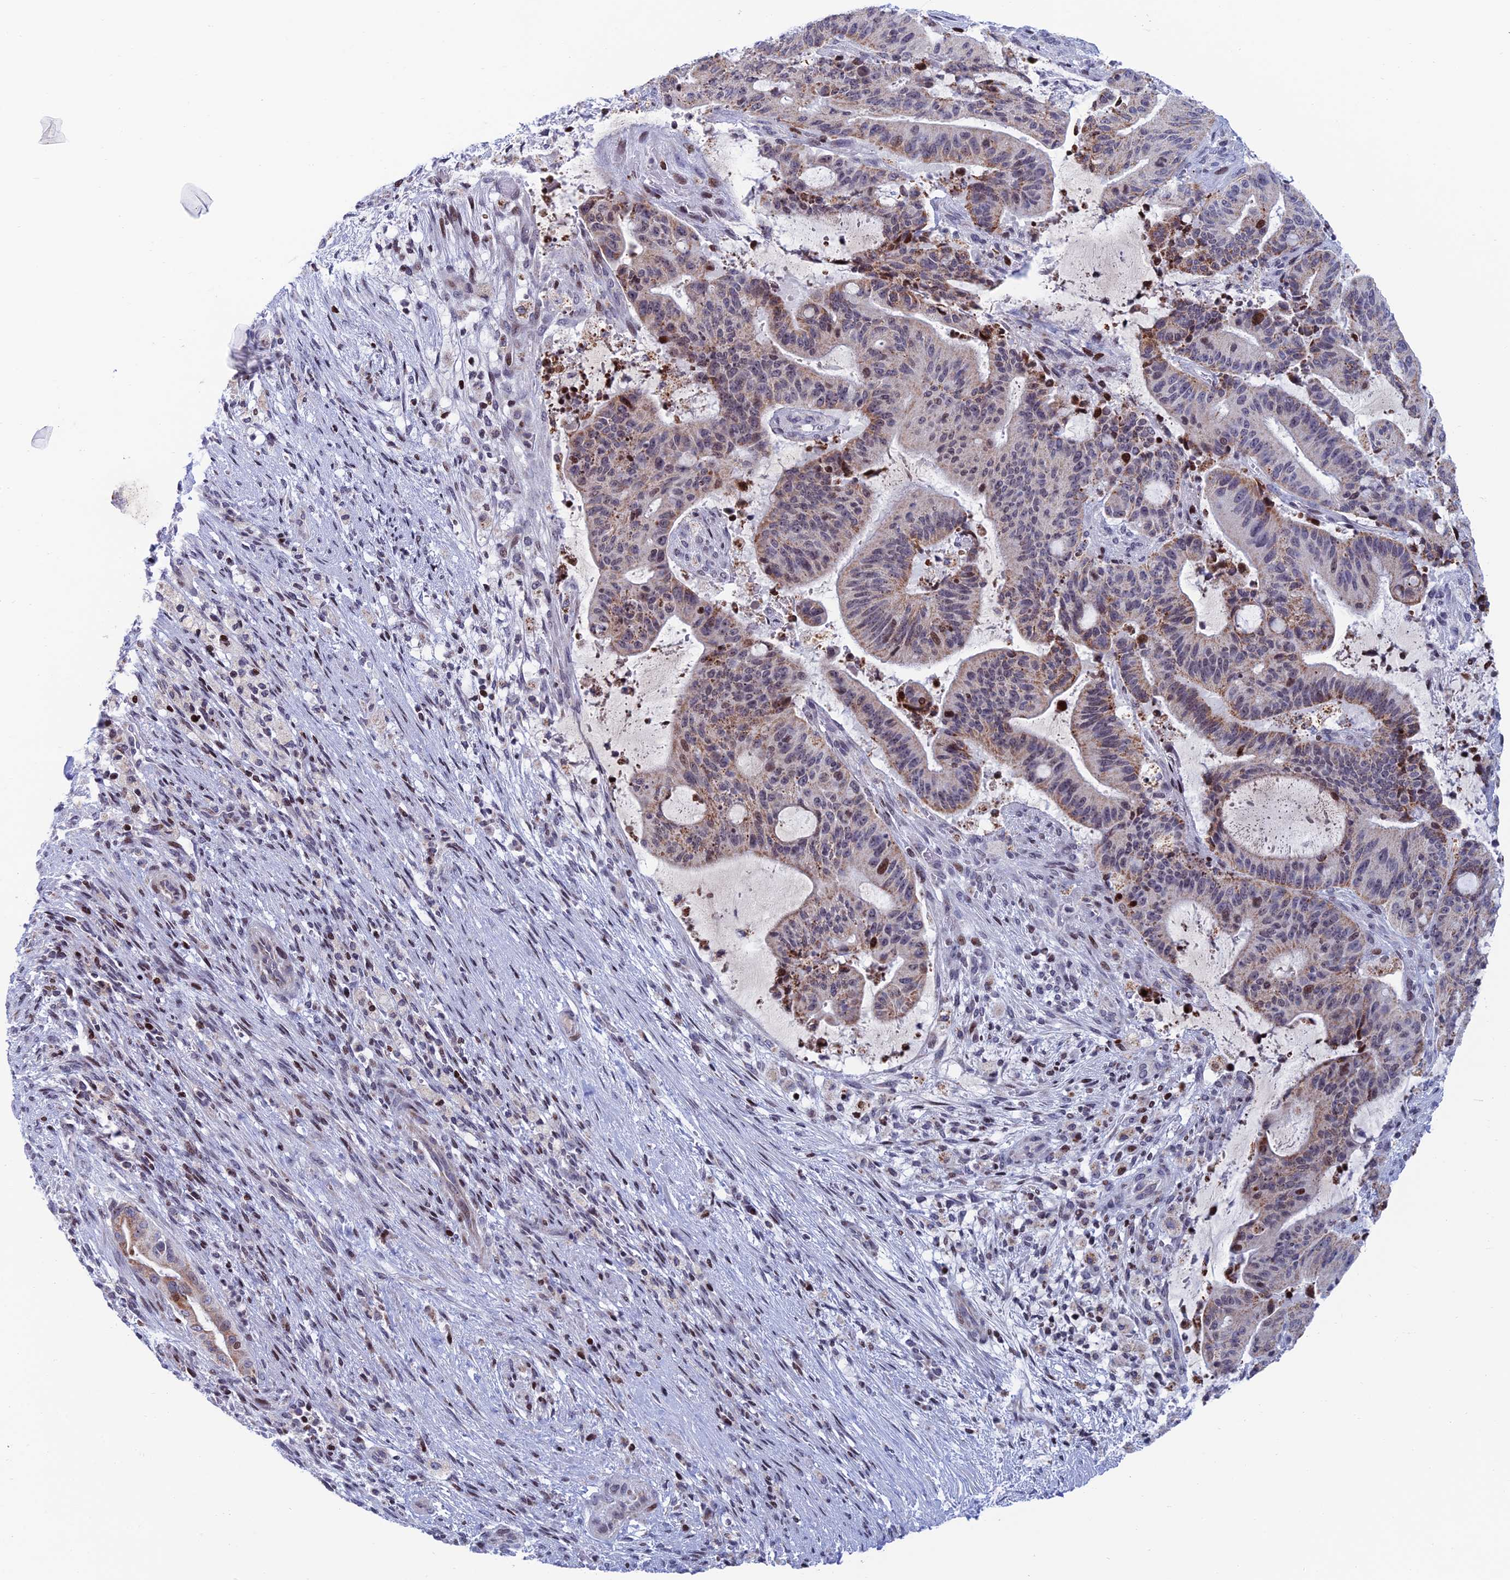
{"staining": {"intensity": "moderate", "quantity": "25%-75%", "location": "cytoplasmic/membranous,nuclear"}, "tissue": "liver cancer", "cell_type": "Tumor cells", "image_type": "cancer", "snomed": [{"axis": "morphology", "description": "Normal tissue, NOS"}, {"axis": "morphology", "description": "Cholangiocarcinoma"}, {"axis": "topography", "description": "Liver"}, {"axis": "topography", "description": "Peripheral nerve tissue"}], "caption": "The immunohistochemical stain labels moderate cytoplasmic/membranous and nuclear expression in tumor cells of cholangiocarcinoma (liver) tissue.", "gene": "AFF3", "patient": {"sex": "female", "age": 73}}